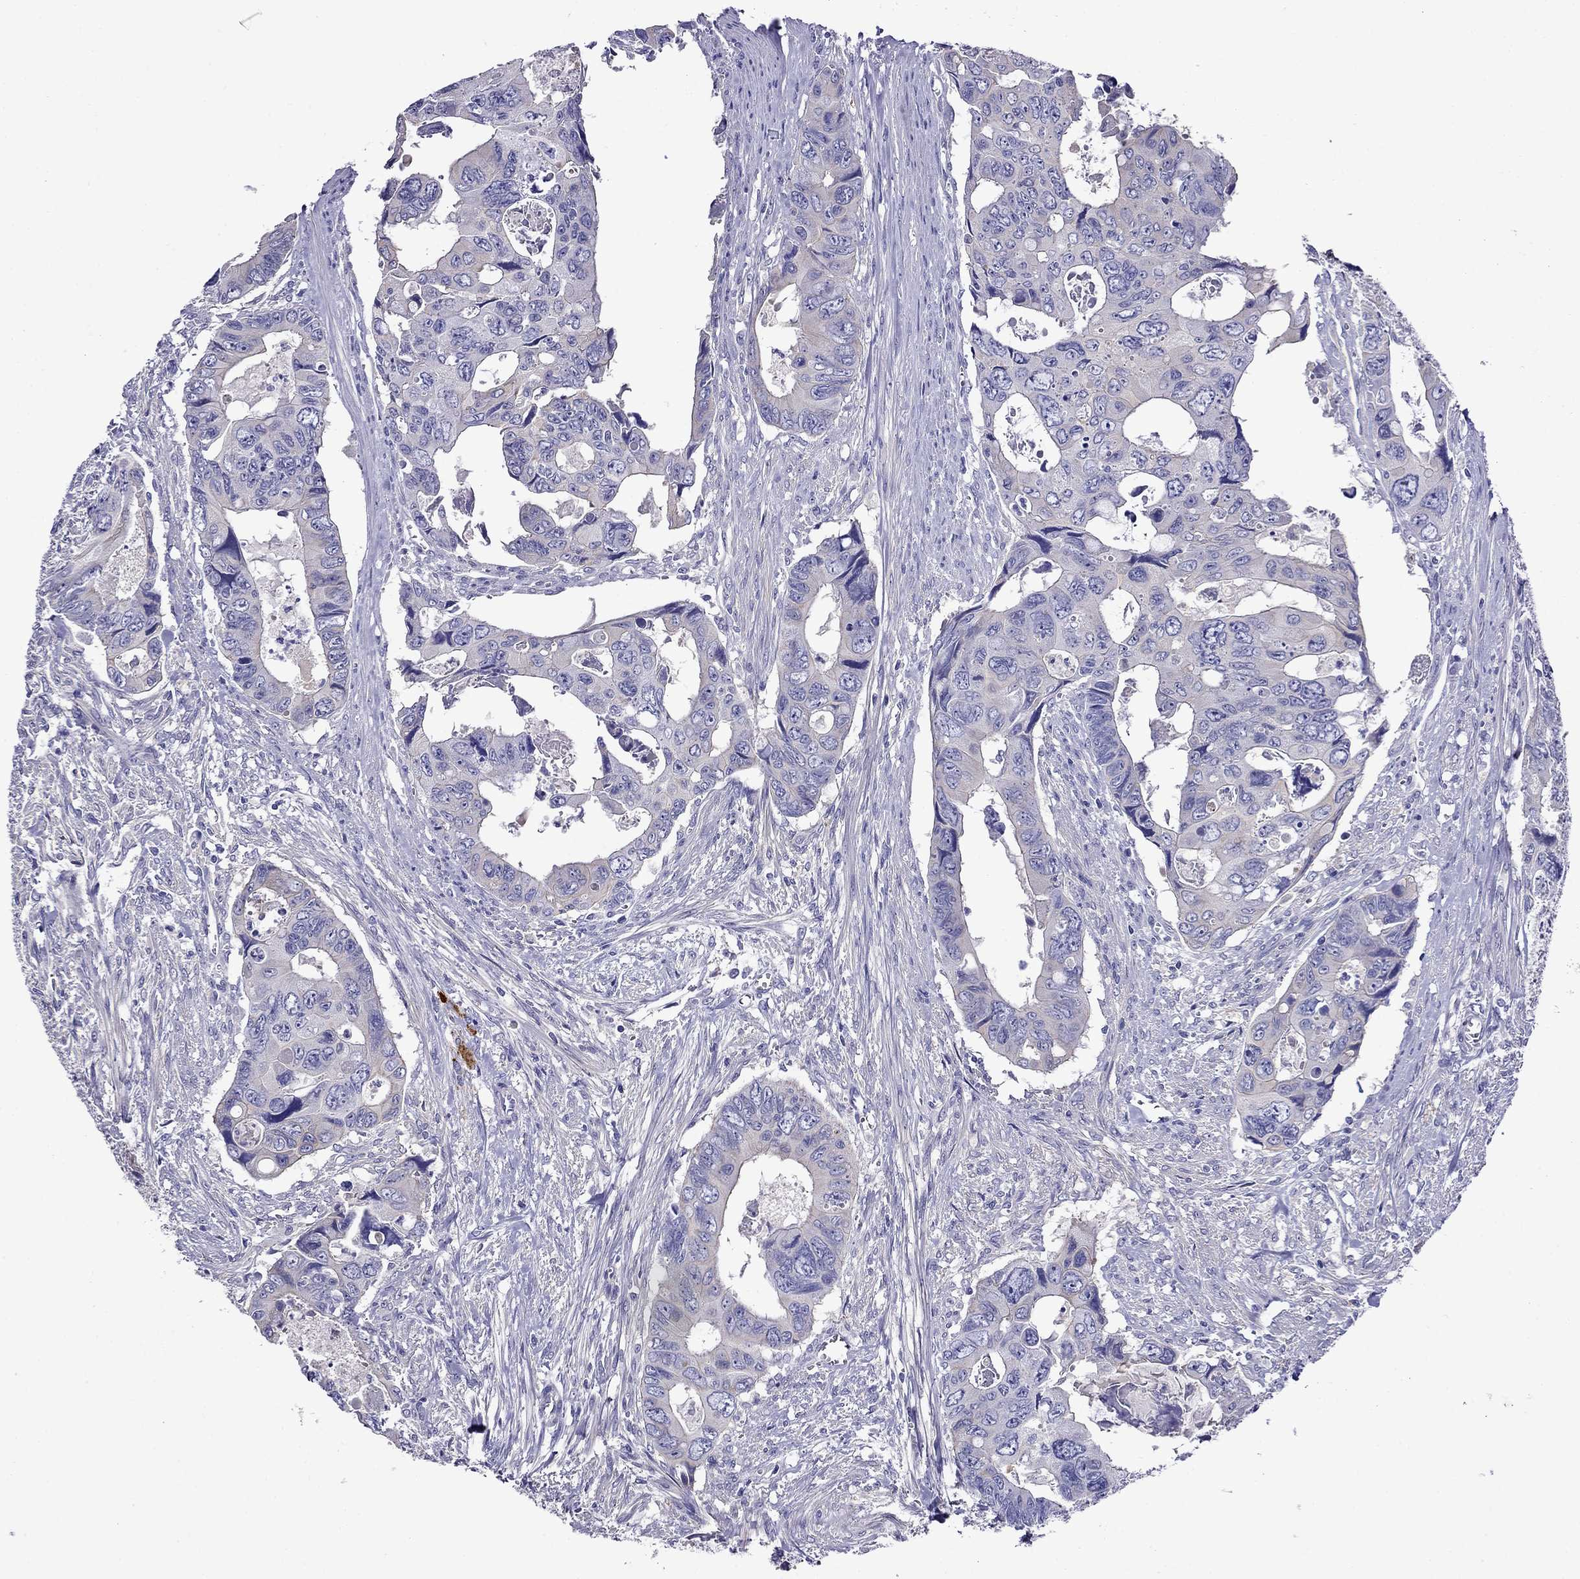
{"staining": {"intensity": "weak", "quantity": "<25%", "location": "cytoplasmic/membranous"}, "tissue": "colorectal cancer", "cell_type": "Tumor cells", "image_type": "cancer", "snomed": [{"axis": "morphology", "description": "Adenocarcinoma, NOS"}, {"axis": "topography", "description": "Rectum"}], "caption": "Immunohistochemistry micrograph of neoplastic tissue: adenocarcinoma (colorectal) stained with DAB reveals no significant protein positivity in tumor cells.", "gene": "SCG2", "patient": {"sex": "male", "age": 62}}